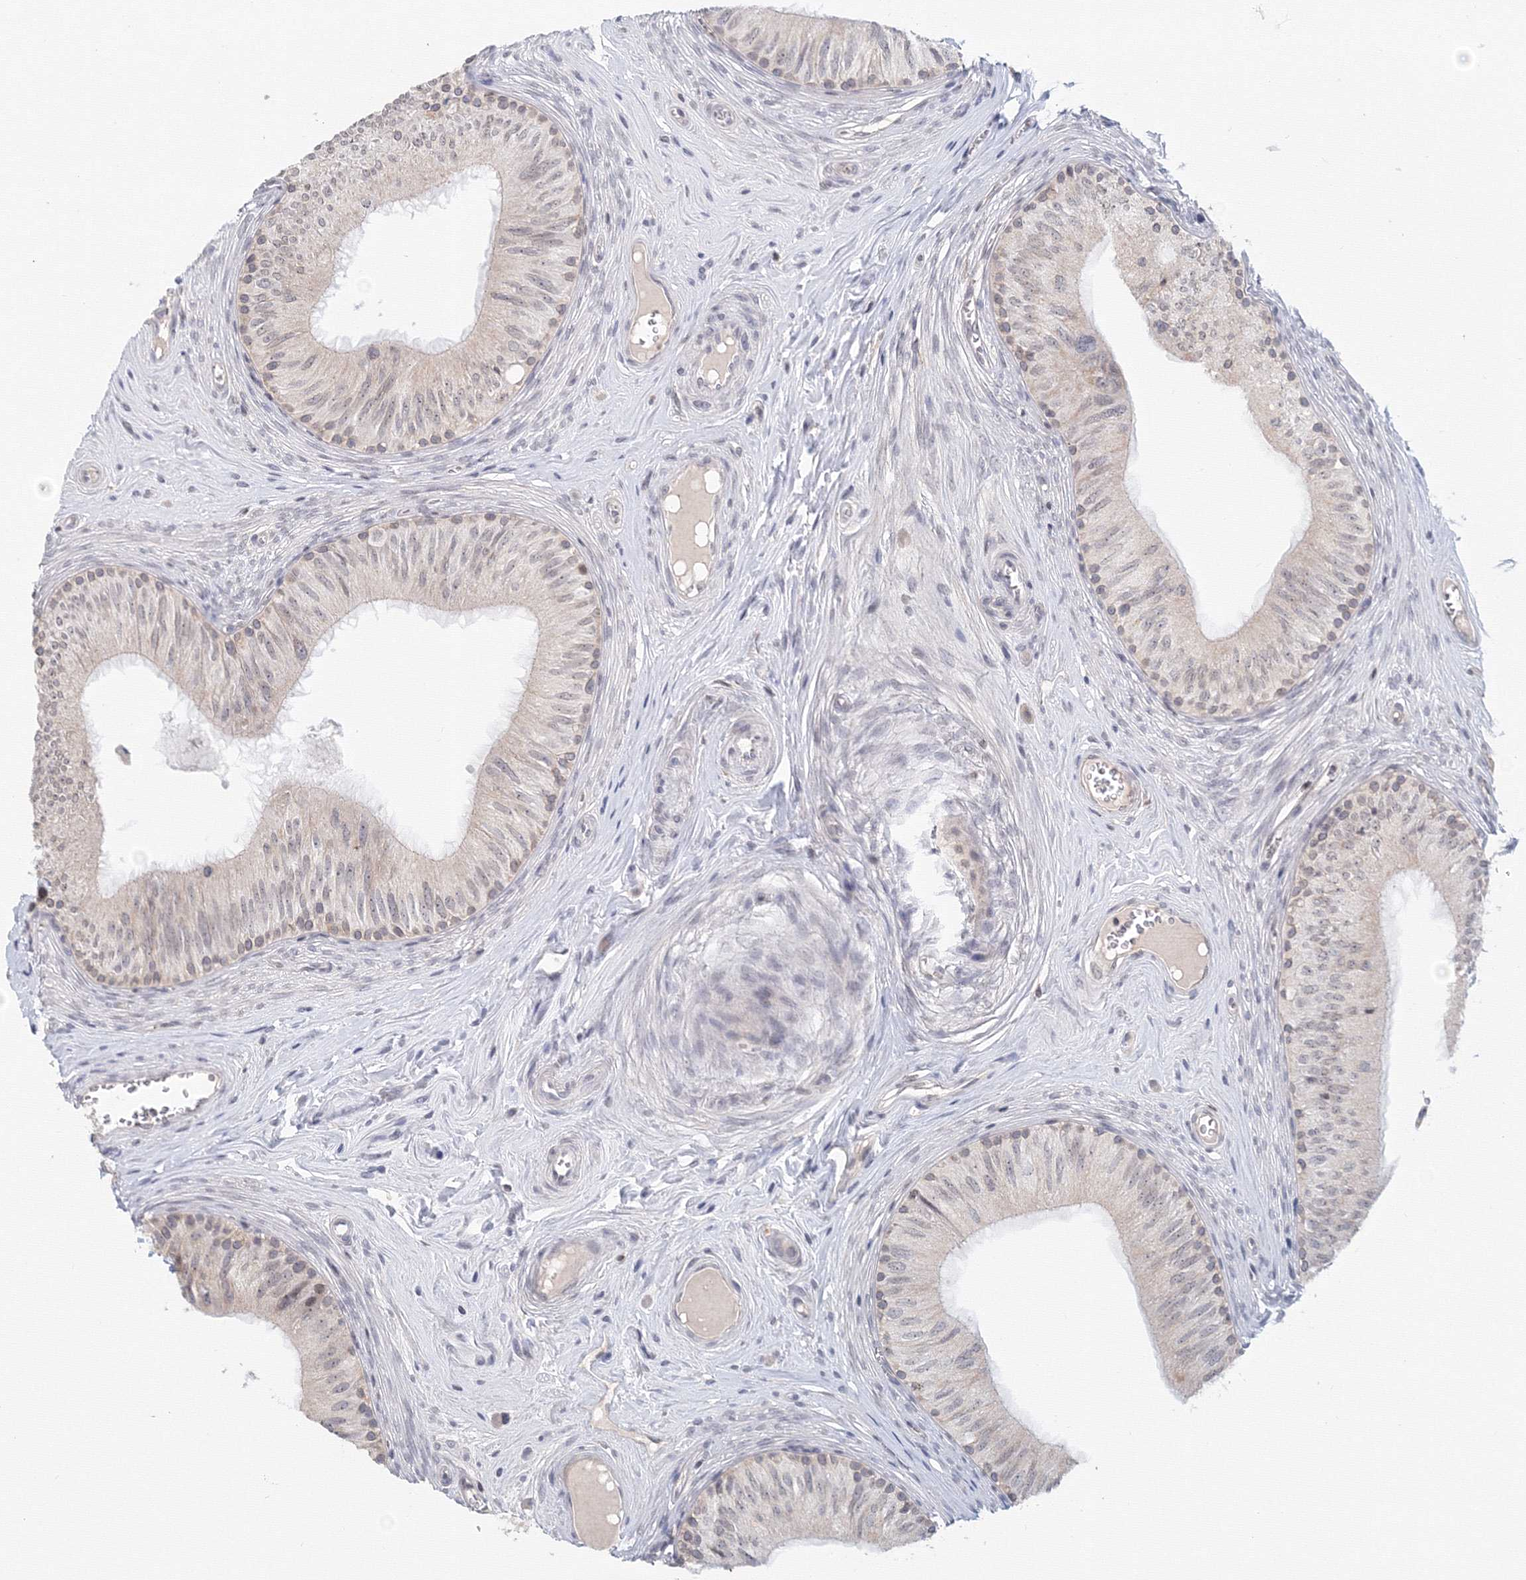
{"staining": {"intensity": "weak", "quantity": "<25%", "location": "cytoplasmic/membranous"}, "tissue": "epididymis", "cell_type": "Glandular cells", "image_type": "normal", "snomed": [{"axis": "morphology", "description": "Normal tissue, NOS"}, {"axis": "topography", "description": "Epididymis"}], "caption": "Immunohistochemical staining of normal epididymis shows no significant staining in glandular cells. (Stains: DAB (3,3'-diaminobenzidine) immunohistochemistry (IHC) with hematoxylin counter stain, Microscopy: brightfield microscopy at high magnification).", "gene": "SLC7A7", "patient": {"sex": "male", "age": 46}}